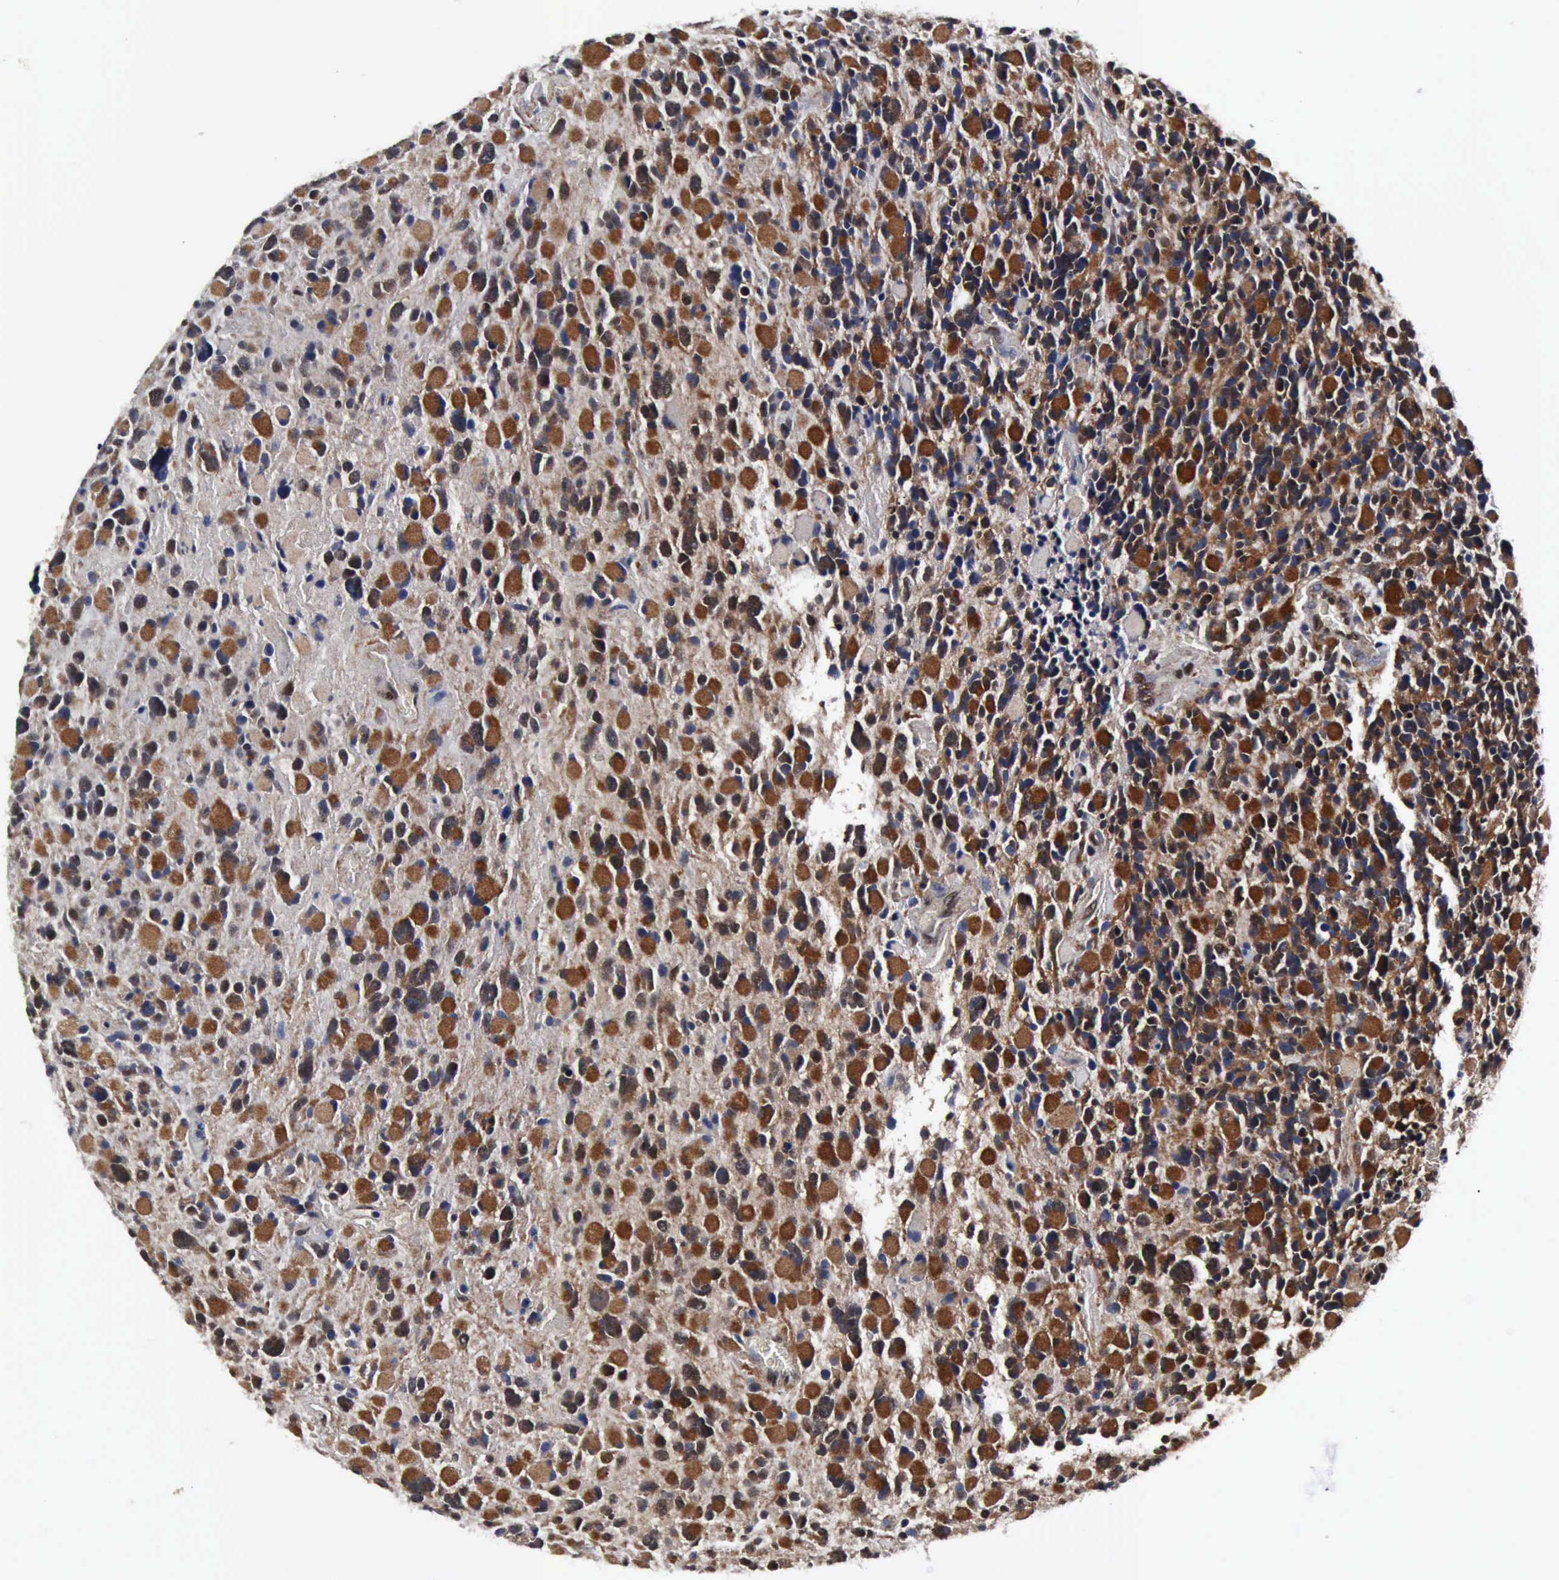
{"staining": {"intensity": "strong", "quantity": ">75%", "location": "cytoplasmic/membranous,nuclear"}, "tissue": "glioma", "cell_type": "Tumor cells", "image_type": "cancer", "snomed": [{"axis": "morphology", "description": "Glioma, malignant, High grade"}, {"axis": "topography", "description": "Brain"}], "caption": "Glioma was stained to show a protein in brown. There is high levels of strong cytoplasmic/membranous and nuclear staining in approximately >75% of tumor cells. The staining is performed using DAB brown chromogen to label protein expression. The nuclei are counter-stained blue using hematoxylin.", "gene": "UBC", "patient": {"sex": "female", "age": 37}}